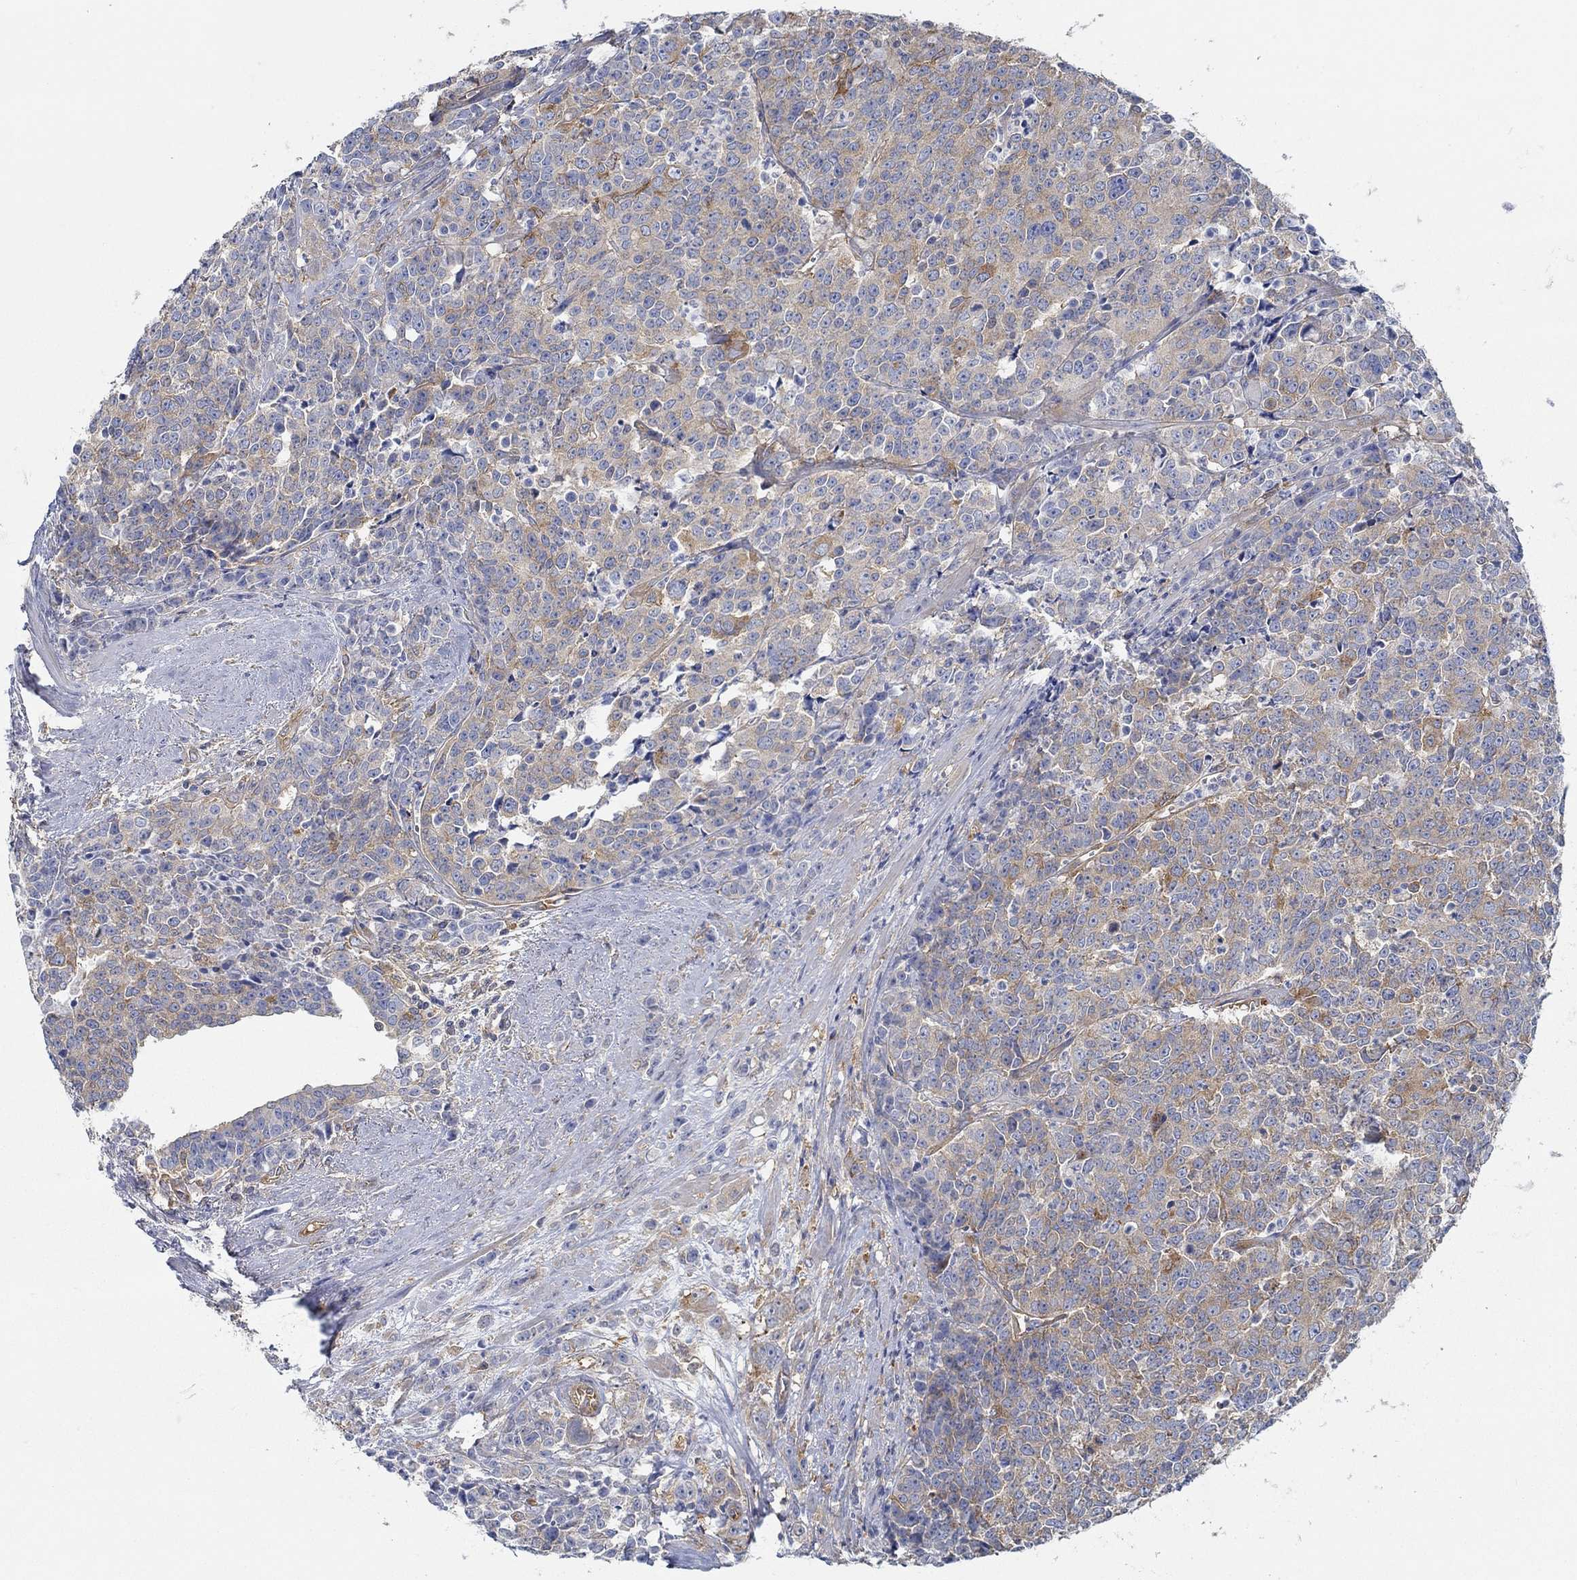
{"staining": {"intensity": "moderate", "quantity": "25%-75%", "location": "cytoplasmic/membranous"}, "tissue": "prostate cancer", "cell_type": "Tumor cells", "image_type": "cancer", "snomed": [{"axis": "morphology", "description": "Adenocarcinoma, NOS"}, {"axis": "topography", "description": "Prostate"}], "caption": "High-magnification brightfield microscopy of prostate adenocarcinoma stained with DAB (3,3'-diaminobenzidine) (brown) and counterstained with hematoxylin (blue). tumor cells exhibit moderate cytoplasmic/membranous staining is appreciated in about25%-75% of cells.", "gene": "SPAG9", "patient": {"sex": "male", "age": 67}}